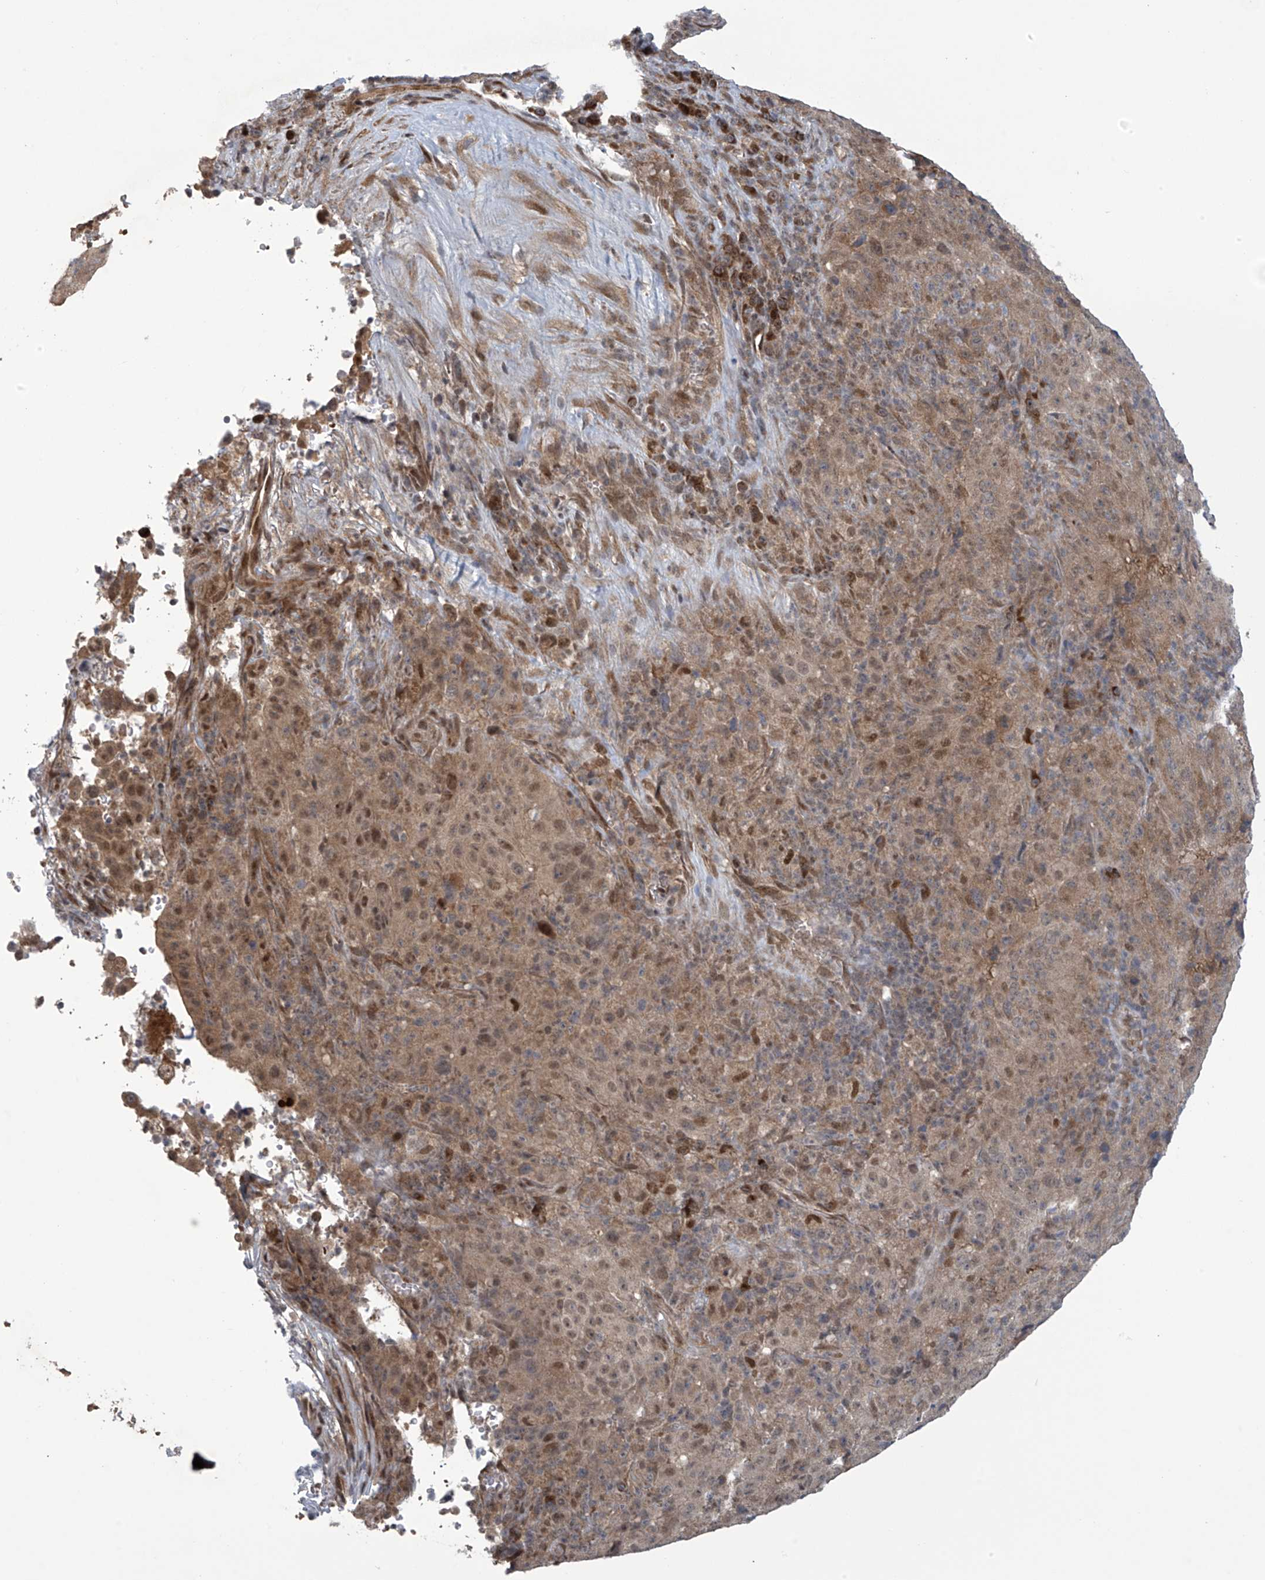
{"staining": {"intensity": "weak", "quantity": "25%-75%", "location": "cytoplasmic/membranous,nuclear"}, "tissue": "pancreatic cancer", "cell_type": "Tumor cells", "image_type": "cancer", "snomed": [{"axis": "morphology", "description": "Adenocarcinoma, NOS"}, {"axis": "topography", "description": "Pancreas"}], "caption": "Protein expression analysis of human pancreatic cancer (adenocarcinoma) reveals weak cytoplasmic/membranous and nuclear expression in about 25%-75% of tumor cells.", "gene": "ABHD13", "patient": {"sex": "male", "age": 63}}